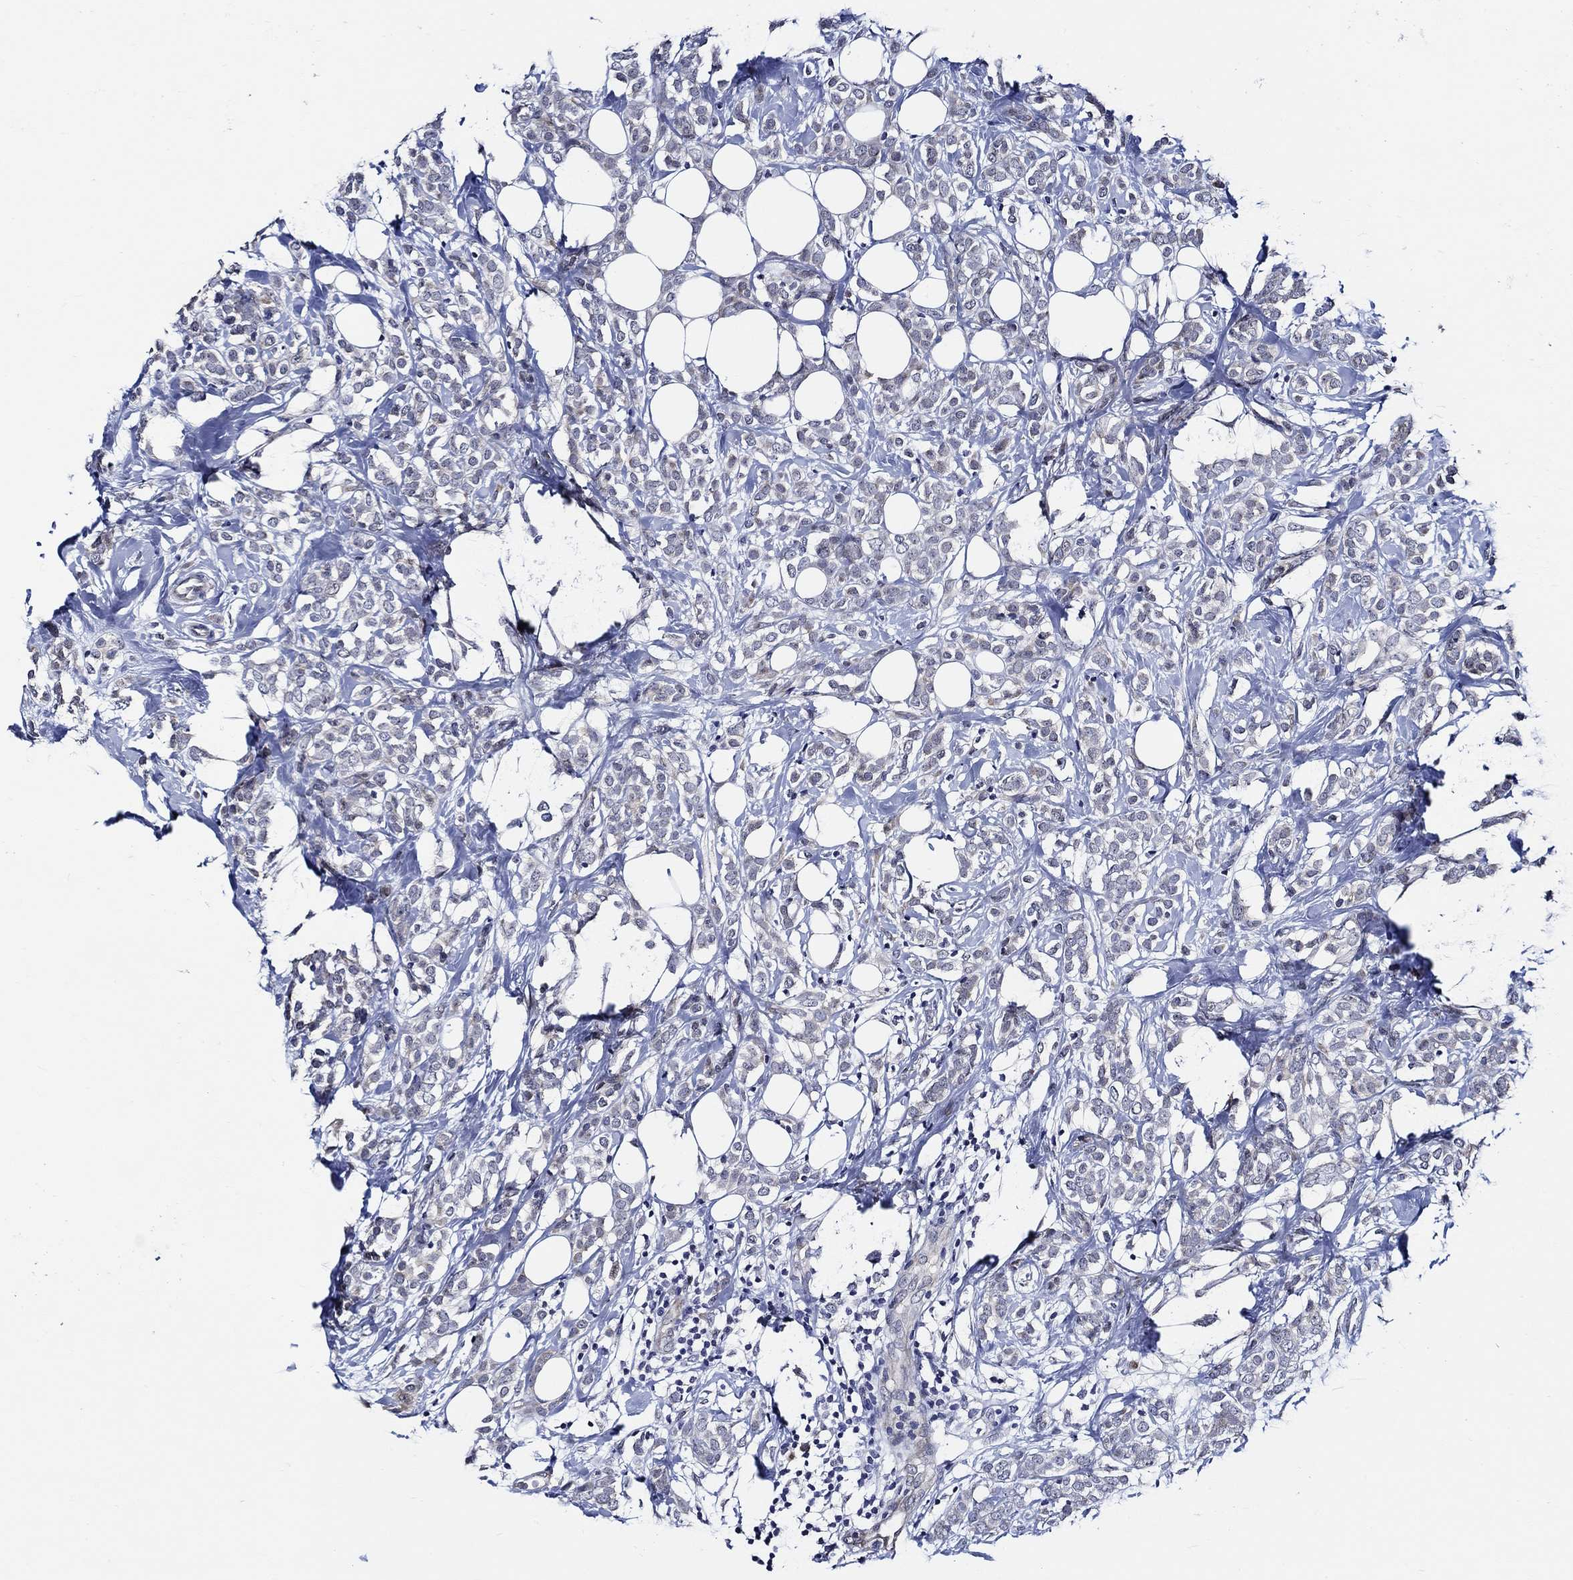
{"staining": {"intensity": "negative", "quantity": "none", "location": "none"}, "tissue": "breast cancer", "cell_type": "Tumor cells", "image_type": "cancer", "snomed": [{"axis": "morphology", "description": "Lobular carcinoma"}, {"axis": "topography", "description": "Breast"}], "caption": "There is no significant positivity in tumor cells of breast cancer (lobular carcinoma).", "gene": "C8orf48", "patient": {"sex": "female", "age": 49}}